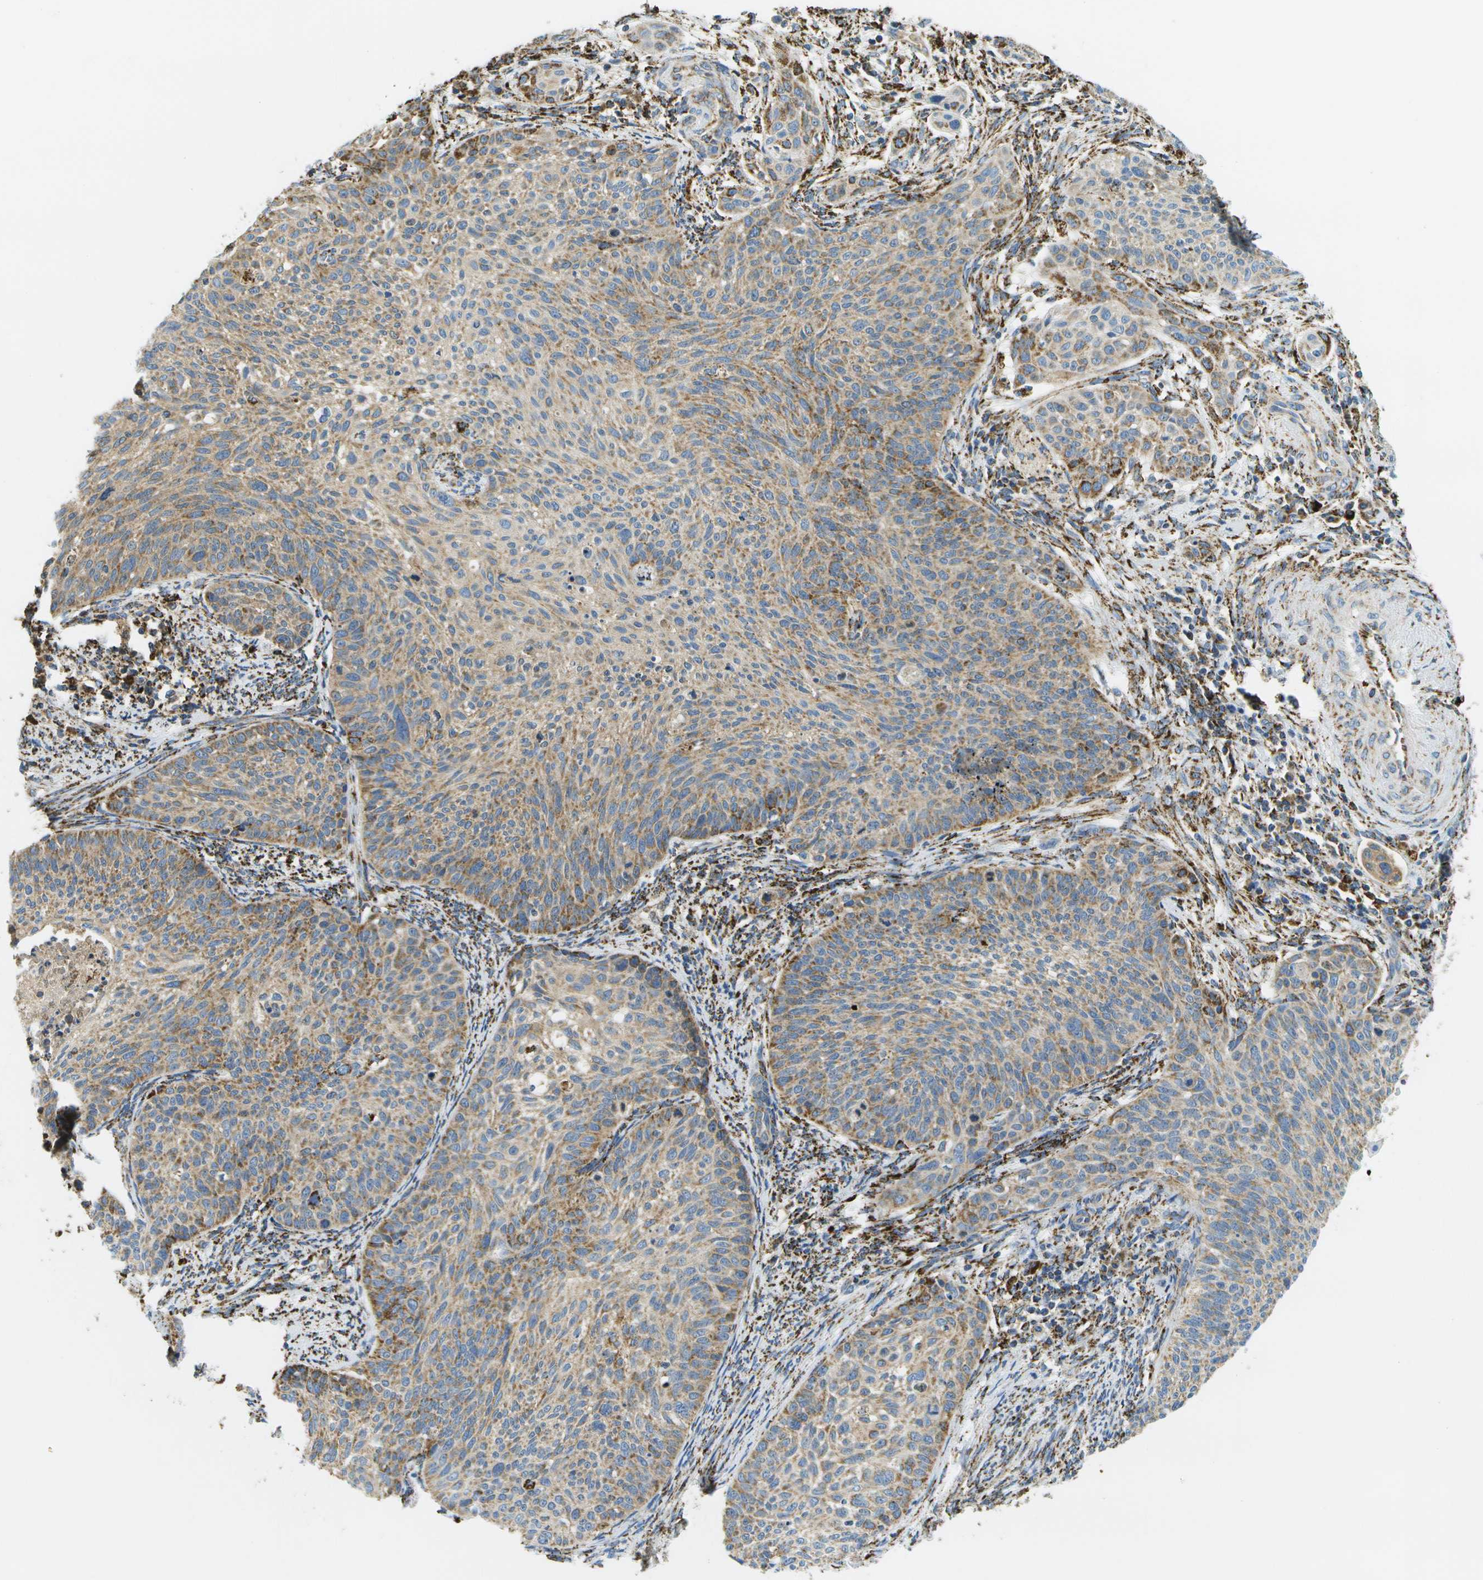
{"staining": {"intensity": "moderate", "quantity": "25%-75%", "location": "cytoplasmic/membranous"}, "tissue": "cervical cancer", "cell_type": "Tumor cells", "image_type": "cancer", "snomed": [{"axis": "morphology", "description": "Squamous cell carcinoma, NOS"}, {"axis": "topography", "description": "Cervix"}], "caption": "A photomicrograph of squamous cell carcinoma (cervical) stained for a protein exhibits moderate cytoplasmic/membranous brown staining in tumor cells. The staining was performed using DAB (3,3'-diaminobenzidine), with brown indicating positive protein expression. Nuclei are stained blue with hematoxylin.", "gene": "HLCS", "patient": {"sex": "female", "age": 70}}